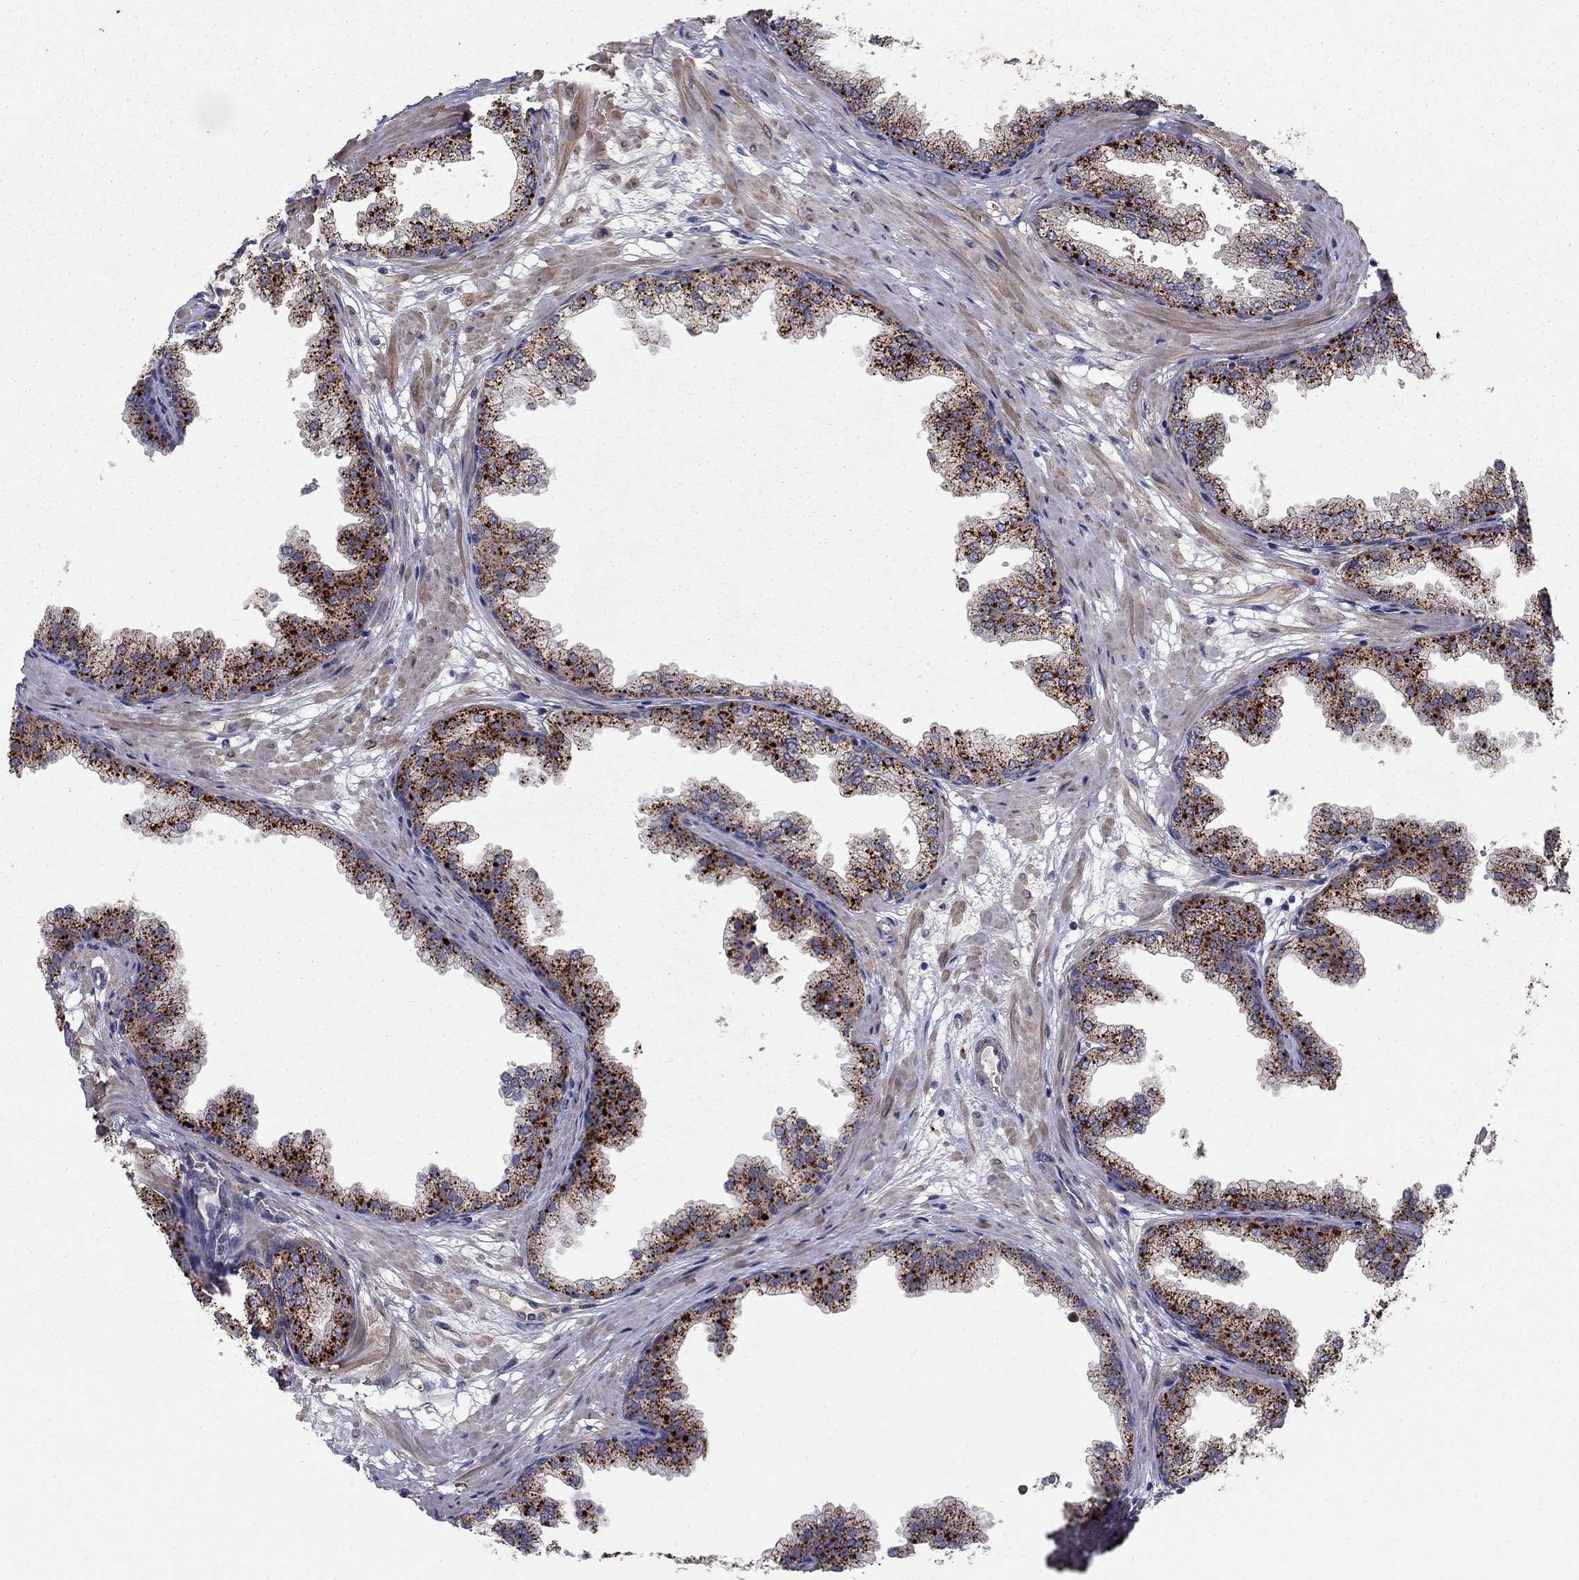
{"staining": {"intensity": "strong", "quantity": ">75%", "location": "cytoplasmic/membranous"}, "tissue": "prostate", "cell_type": "Glandular cells", "image_type": "normal", "snomed": [{"axis": "morphology", "description": "Normal tissue, NOS"}, {"axis": "topography", "description": "Prostate"}], "caption": "An image of human prostate stained for a protein displays strong cytoplasmic/membranous brown staining in glandular cells.", "gene": "EPDR1", "patient": {"sex": "male", "age": 37}}